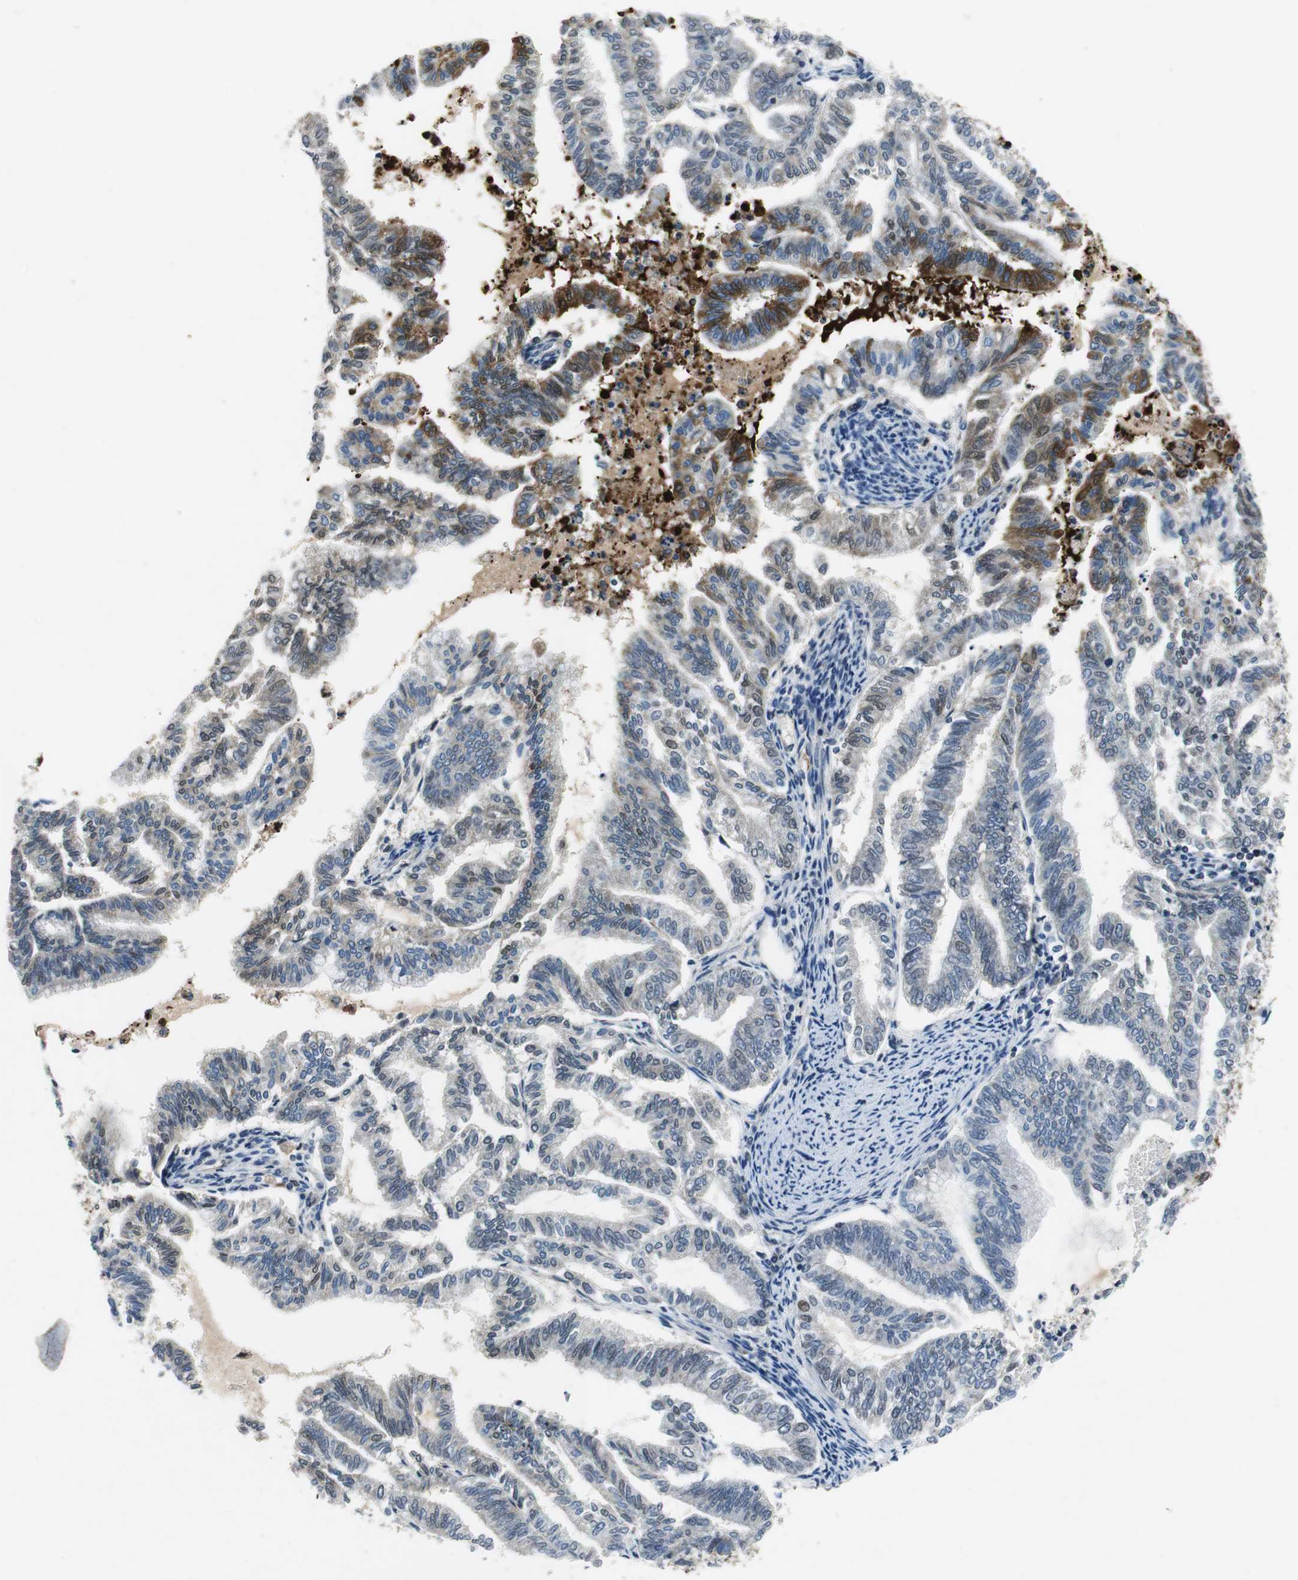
{"staining": {"intensity": "weak", "quantity": "25%-75%", "location": "nuclear"}, "tissue": "endometrial cancer", "cell_type": "Tumor cells", "image_type": "cancer", "snomed": [{"axis": "morphology", "description": "Adenocarcinoma, NOS"}, {"axis": "topography", "description": "Endometrium"}], "caption": "Tumor cells demonstrate weak nuclear expression in approximately 25%-75% of cells in adenocarcinoma (endometrial).", "gene": "ORM1", "patient": {"sex": "female", "age": 79}}